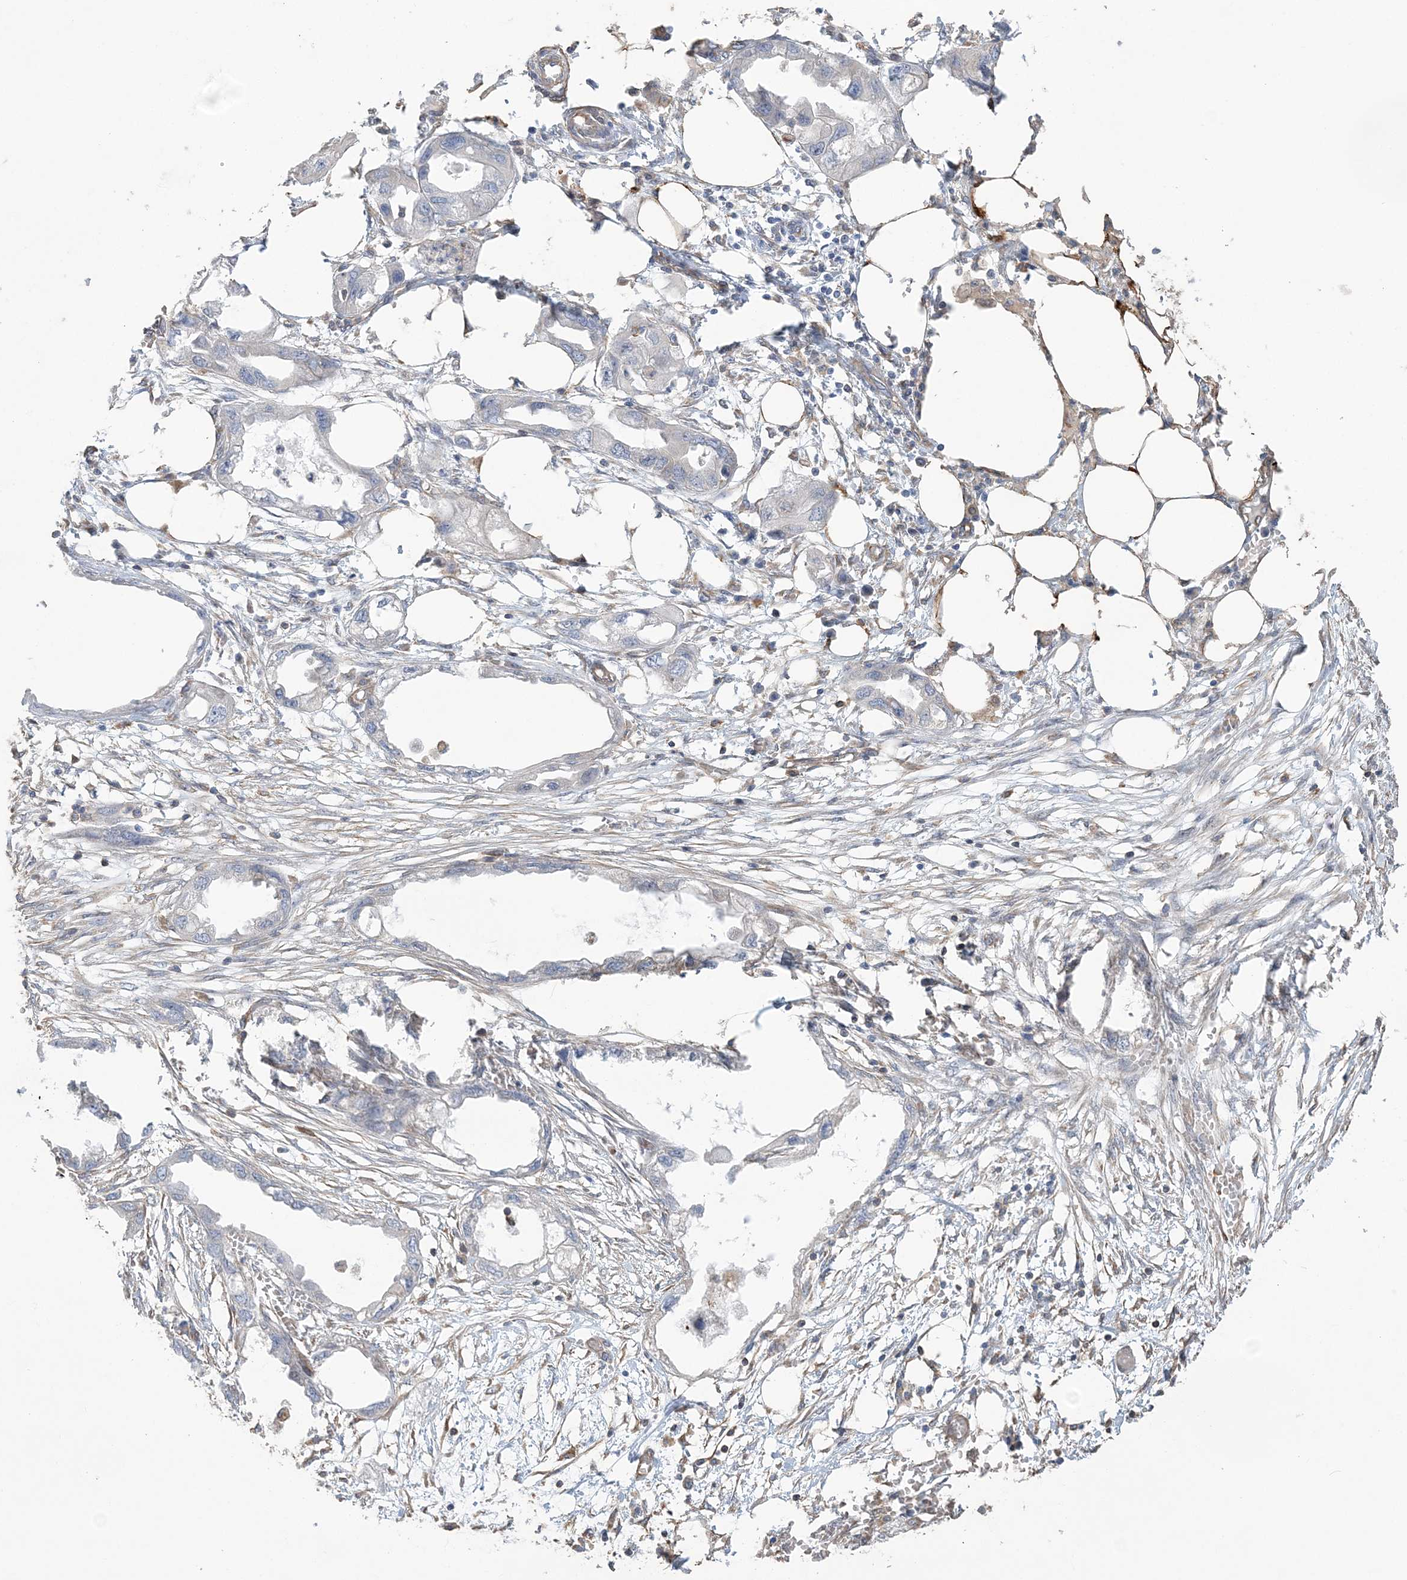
{"staining": {"intensity": "negative", "quantity": "none", "location": "none"}, "tissue": "endometrial cancer", "cell_type": "Tumor cells", "image_type": "cancer", "snomed": [{"axis": "morphology", "description": "Adenocarcinoma, NOS"}, {"axis": "morphology", "description": "Adenocarcinoma, metastatic, NOS"}, {"axis": "topography", "description": "Adipose tissue"}, {"axis": "topography", "description": "Endometrium"}], "caption": "Protein analysis of endometrial cancer shows no significant expression in tumor cells.", "gene": "ZNF821", "patient": {"sex": "female", "age": 67}}